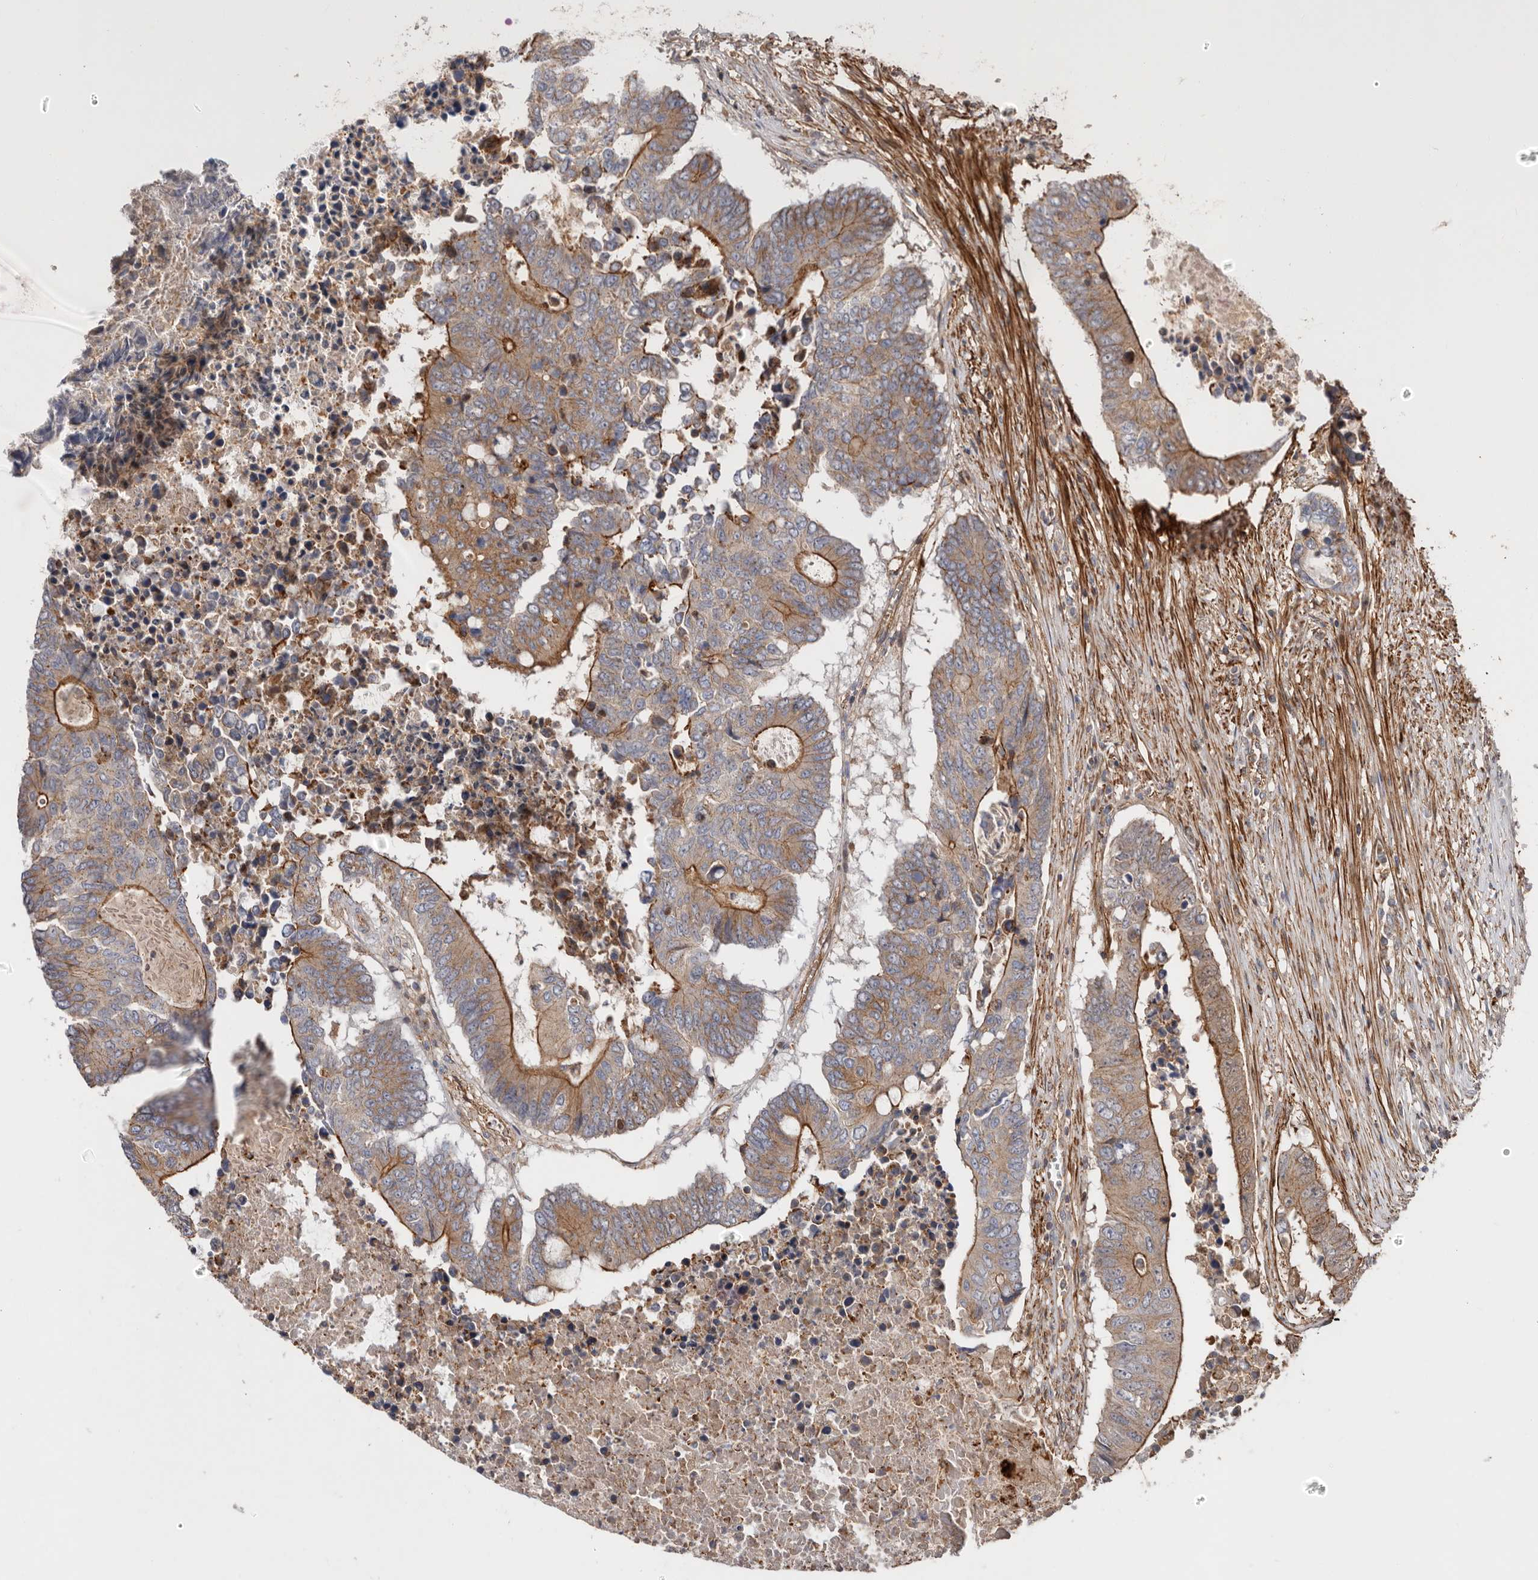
{"staining": {"intensity": "moderate", "quantity": ">75%", "location": "cytoplasmic/membranous"}, "tissue": "colorectal cancer", "cell_type": "Tumor cells", "image_type": "cancer", "snomed": [{"axis": "morphology", "description": "Adenocarcinoma, NOS"}, {"axis": "topography", "description": "Colon"}], "caption": "An image of colorectal cancer stained for a protein shows moderate cytoplasmic/membranous brown staining in tumor cells. (DAB IHC, brown staining for protein, blue staining for nuclei).", "gene": "TMC7", "patient": {"sex": "male", "age": 87}}